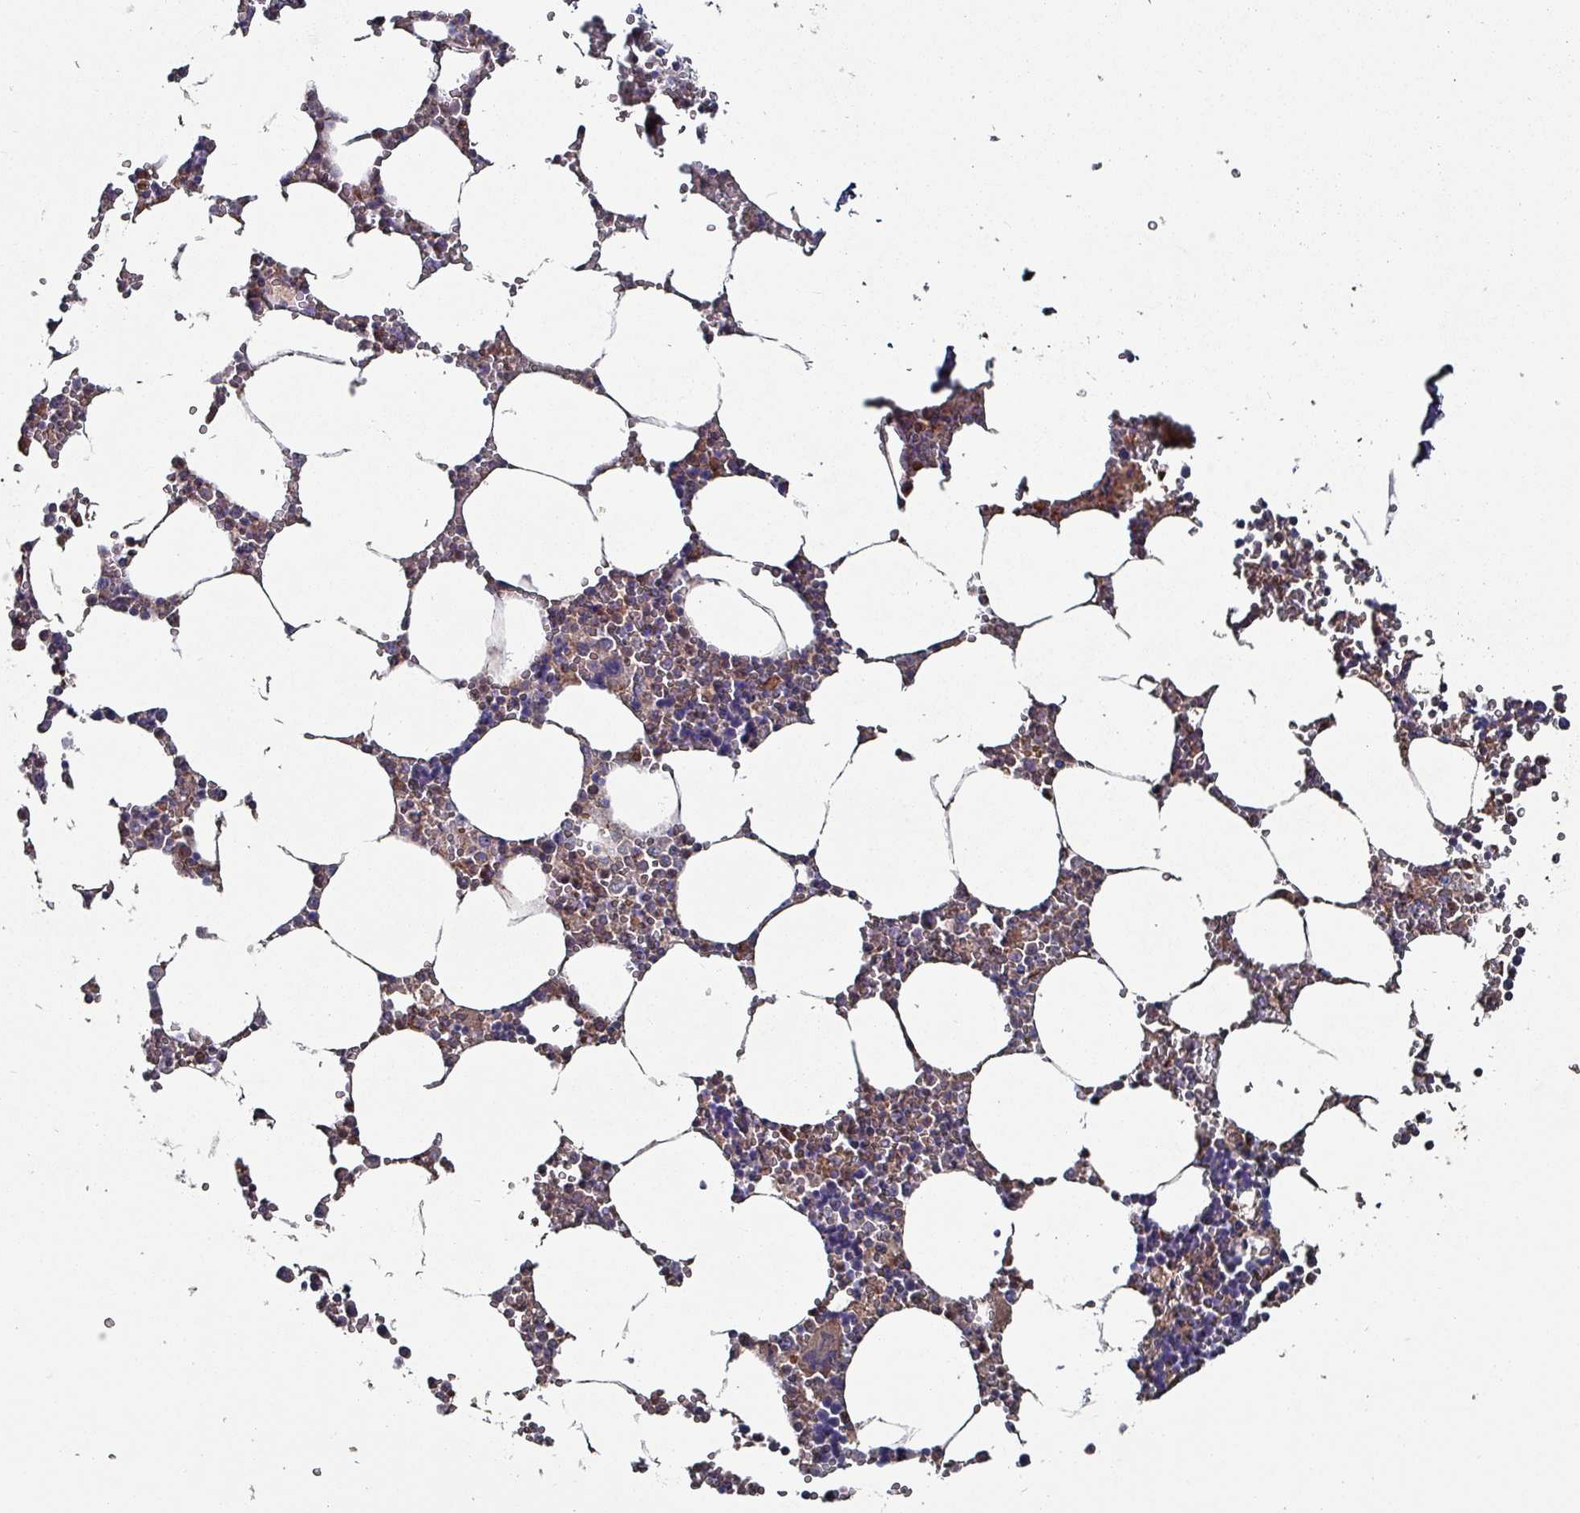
{"staining": {"intensity": "moderate", "quantity": "<25%", "location": "cytoplasmic/membranous"}, "tissue": "bone marrow", "cell_type": "Hematopoietic cells", "image_type": "normal", "snomed": [{"axis": "morphology", "description": "Normal tissue, NOS"}, {"axis": "topography", "description": "Bone marrow"}], "caption": "Brown immunohistochemical staining in normal human bone marrow reveals moderate cytoplasmic/membranous positivity in about <25% of hematopoietic cells. (IHC, brightfield microscopy, high magnification).", "gene": "ANO10", "patient": {"sex": "male", "age": 54}}